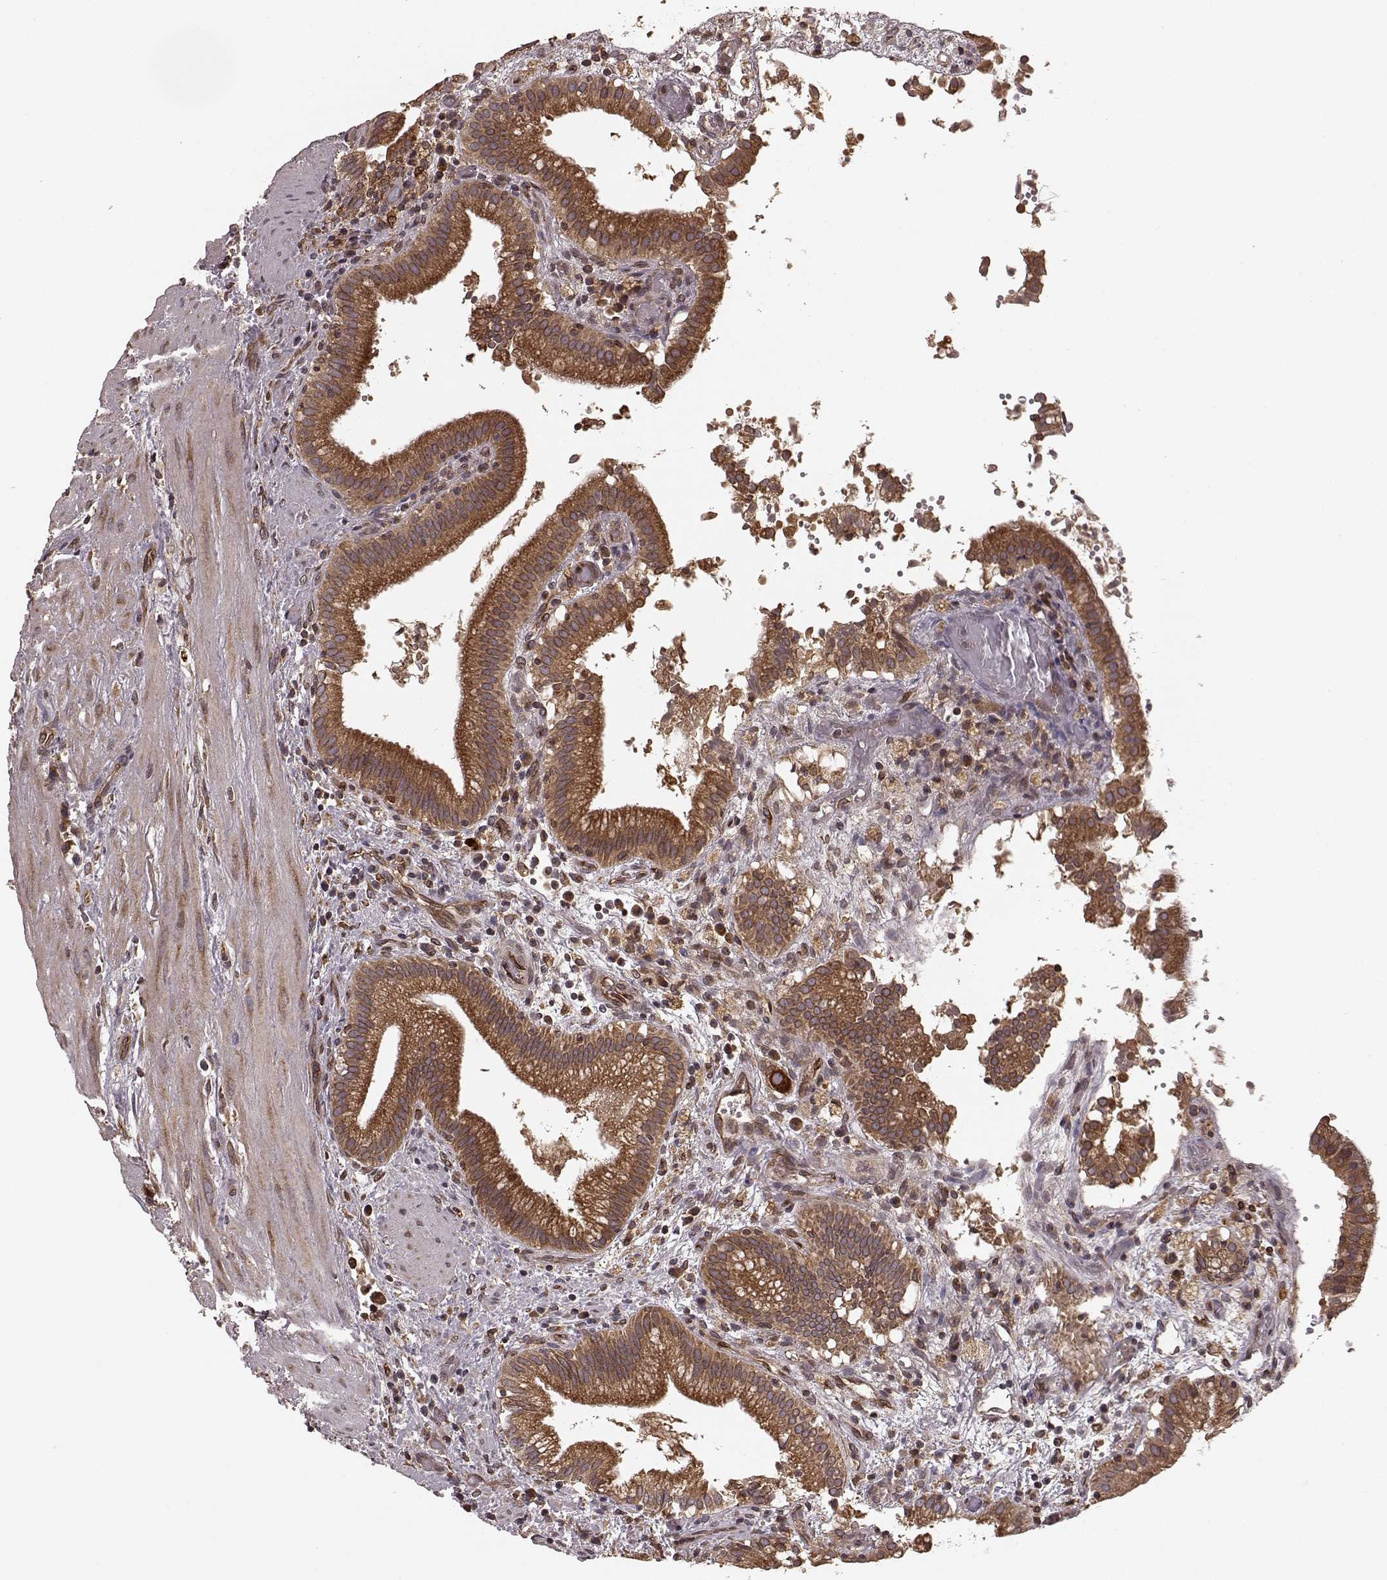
{"staining": {"intensity": "strong", "quantity": ">75%", "location": "cytoplasmic/membranous"}, "tissue": "gallbladder", "cell_type": "Glandular cells", "image_type": "normal", "snomed": [{"axis": "morphology", "description": "Normal tissue, NOS"}, {"axis": "topography", "description": "Gallbladder"}], "caption": "Immunohistochemical staining of normal human gallbladder displays high levels of strong cytoplasmic/membranous staining in about >75% of glandular cells.", "gene": "AGPAT1", "patient": {"sex": "male", "age": 42}}